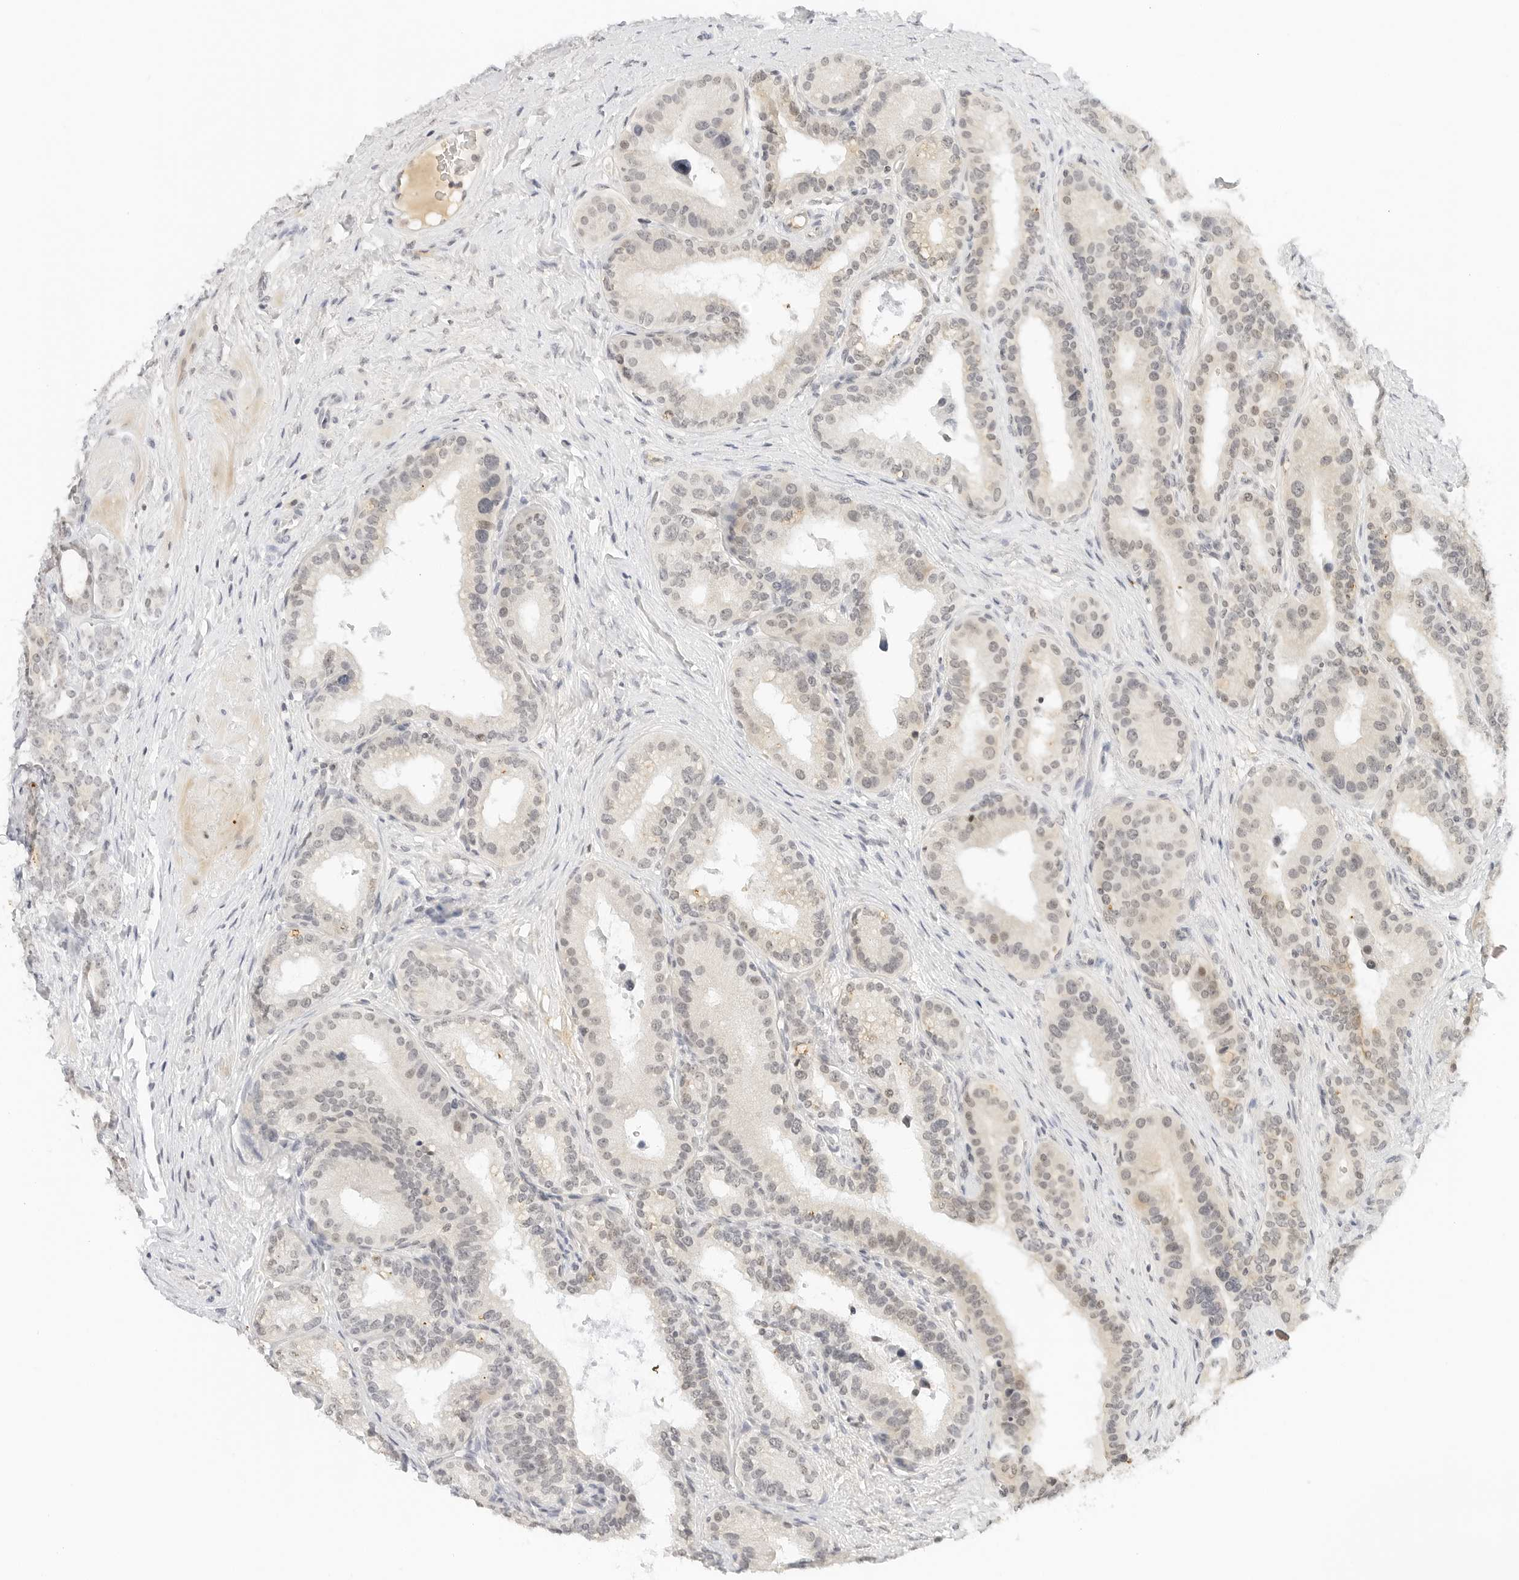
{"staining": {"intensity": "weak", "quantity": "<25%", "location": "nuclear"}, "tissue": "prostate cancer", "cell_type": "Tumor cells", "image_type": "cancer", "snomed": [{"axis": "morphology", "description": "Adenocarcinoma, High grade"}, {"axis": "topography", "description": "Prostate"}], "caption": "Immunohistochemistry (IHC) photomicrograph of high-grade adenocarcinoma (prostate) stained for a protein (brown), which reveals no expression in tumor cells. (DAB immunohistochemistry visualized using brightfield microscopy, high magnification).", "gene": "NEO1", "patient": {"sex": "male", "age": 56}}